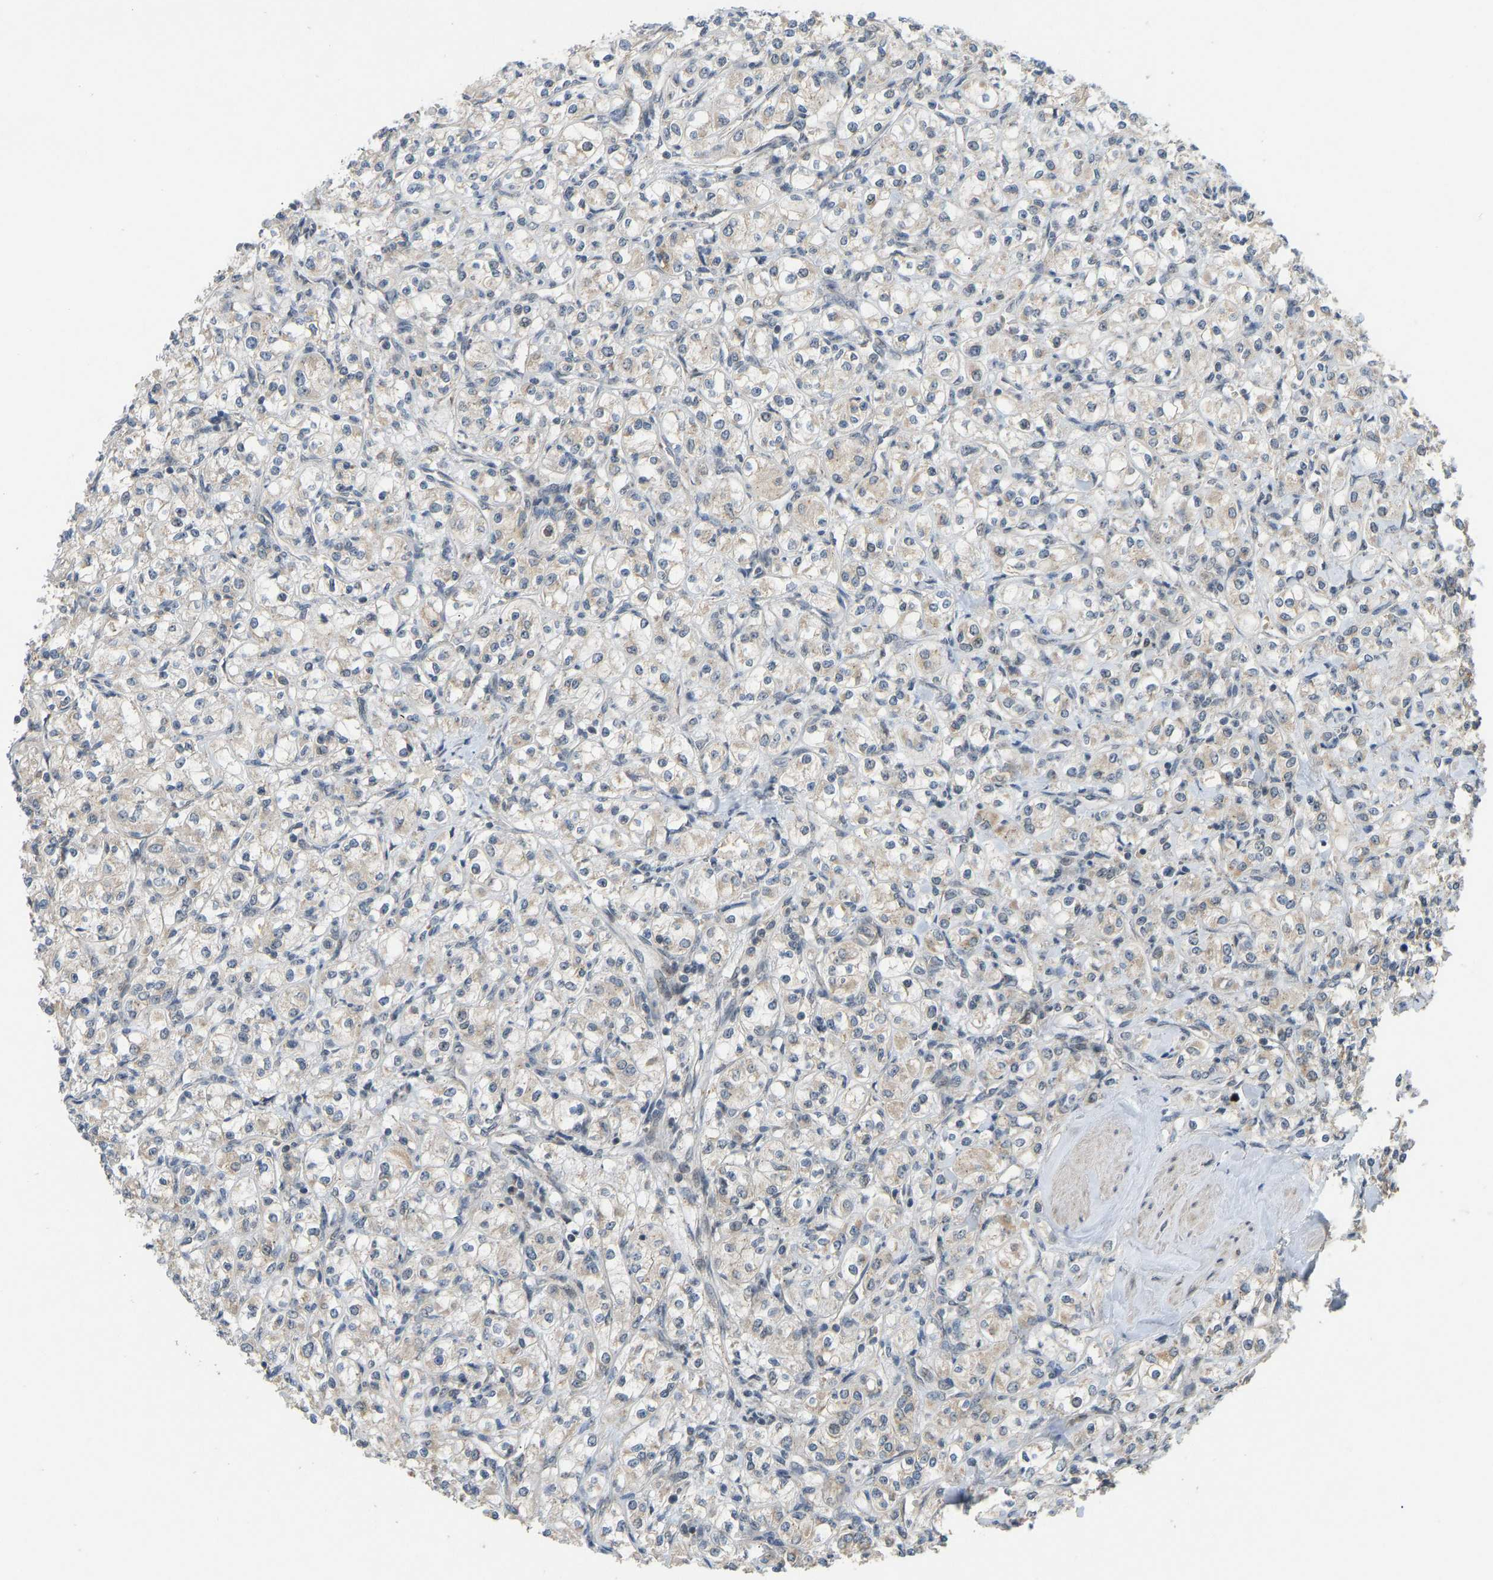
{"staining": {"intensity": "weak", "quantity": "<25%", "location": "cytoplasmic/membranous"}, "tissue": "renal cancer", "cell_type": "Tumor cells", "image_type": "cancer", "snomed": [{"axis": "morphology", "description": "Adenocarcinoma, NOS"}, {"axis": "topography", "description": "Kidney"}], "caption": "Tumor cells are negative for protein expression in human adenocarcinoma (renal). The staining was performed using DAB to visualize the protein expression in brown, while the nuclei were stained in blue with hematoxylin (Magnification: 20x).", "gene": "ACADS", "patient": {"sex": "male", "age": 77}}